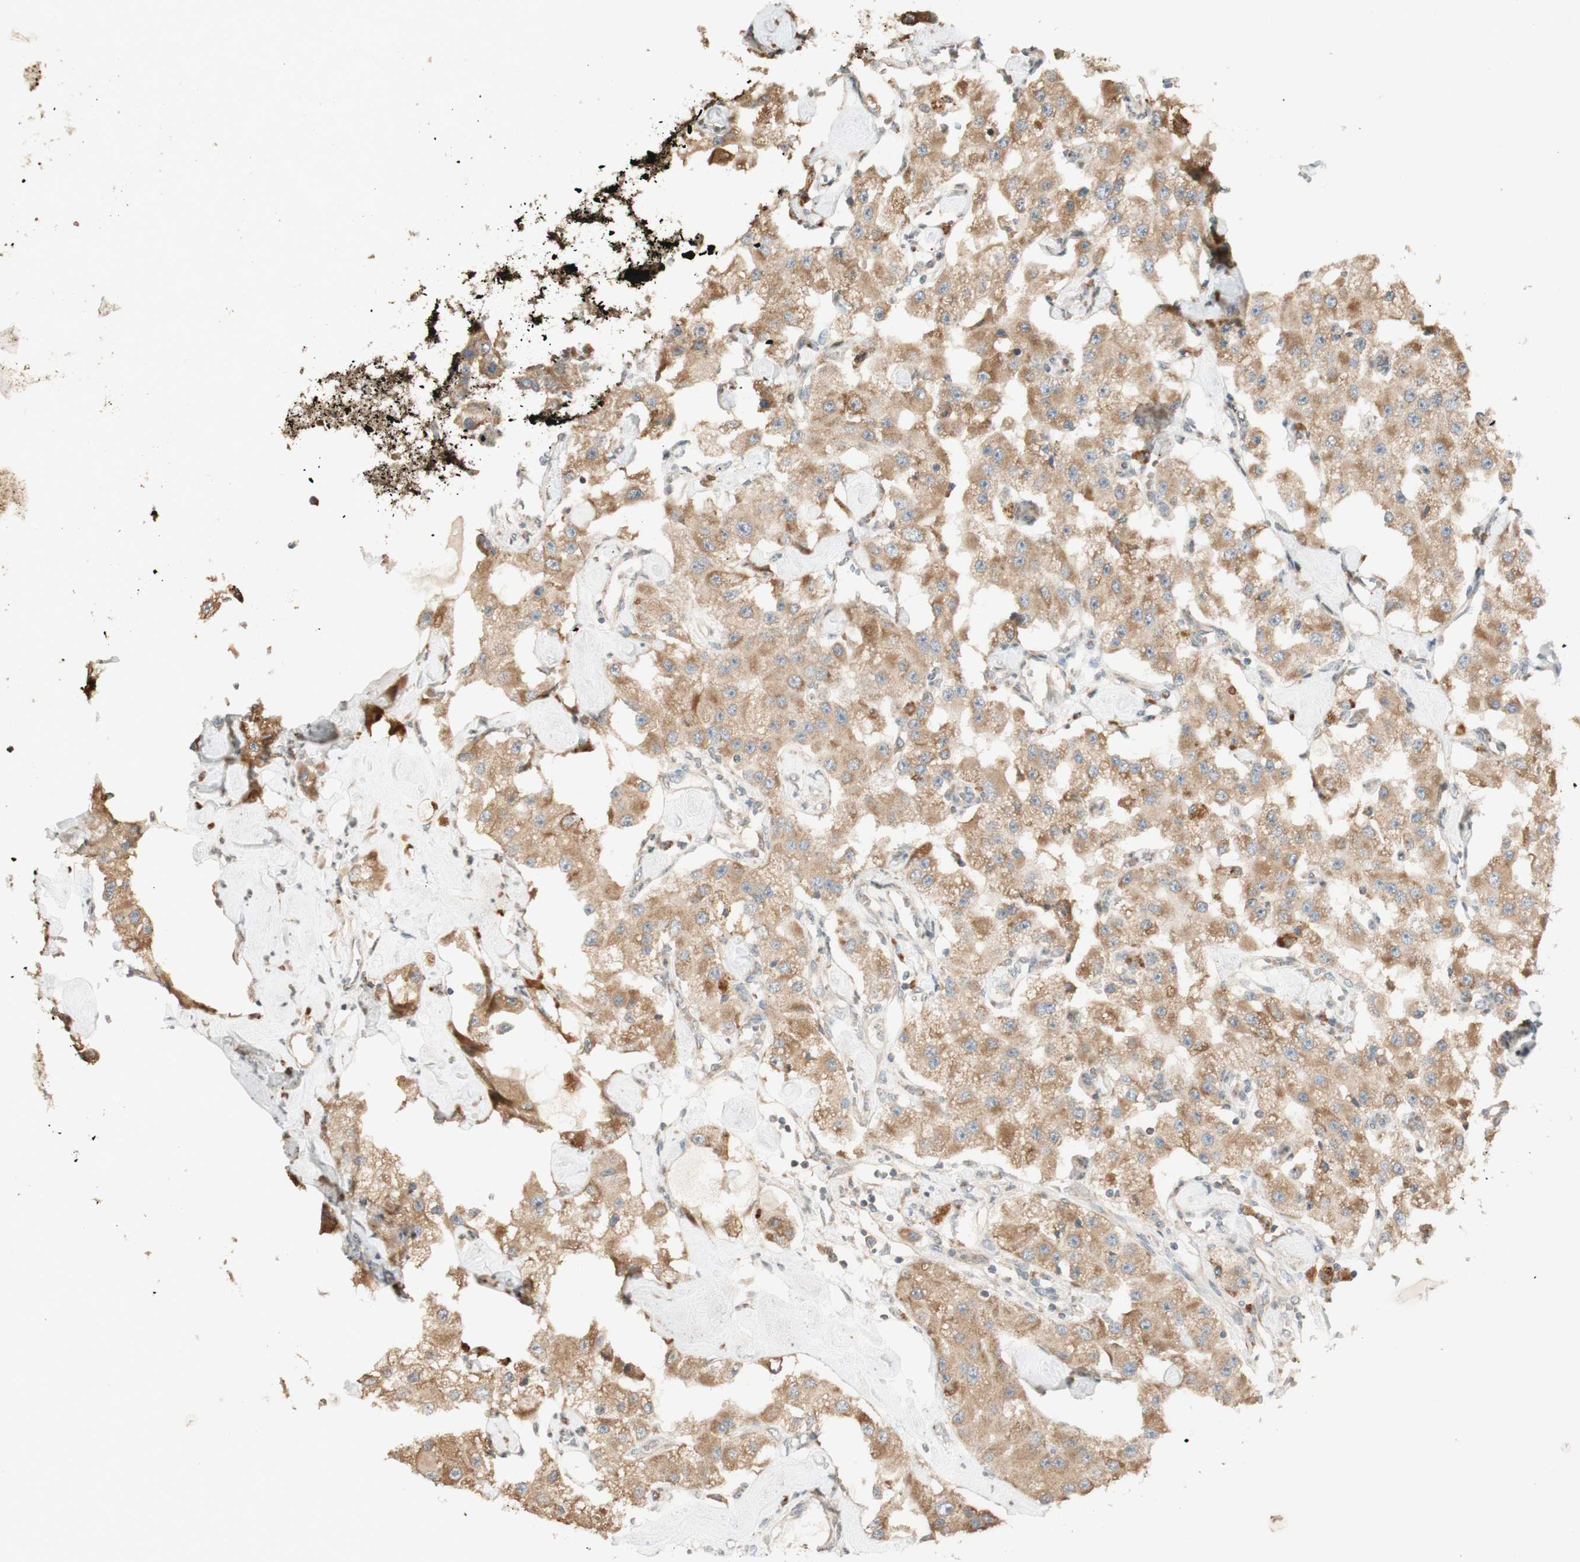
{"staining": {"intensity": "moderate", "quantity": ">75%", "location": "cytoplasmic/membranous"}, "tissue": "carcinoid", "cell_type": "Tumor cells", "image_type": "cancer", "snomed": [{"axis": "morphology", "description": "Carcinoid, malignant, NOS"}, {"axis": "topography", "description": "Pancreas"}], "caption": "Protein staining of carcinoid tissue demonstrates moderate cytoplasmic/membranous staining in approximately >75% of tumor cells.", "gene": "CLCN2", "patient": {"sex": "male", "age": 41}}